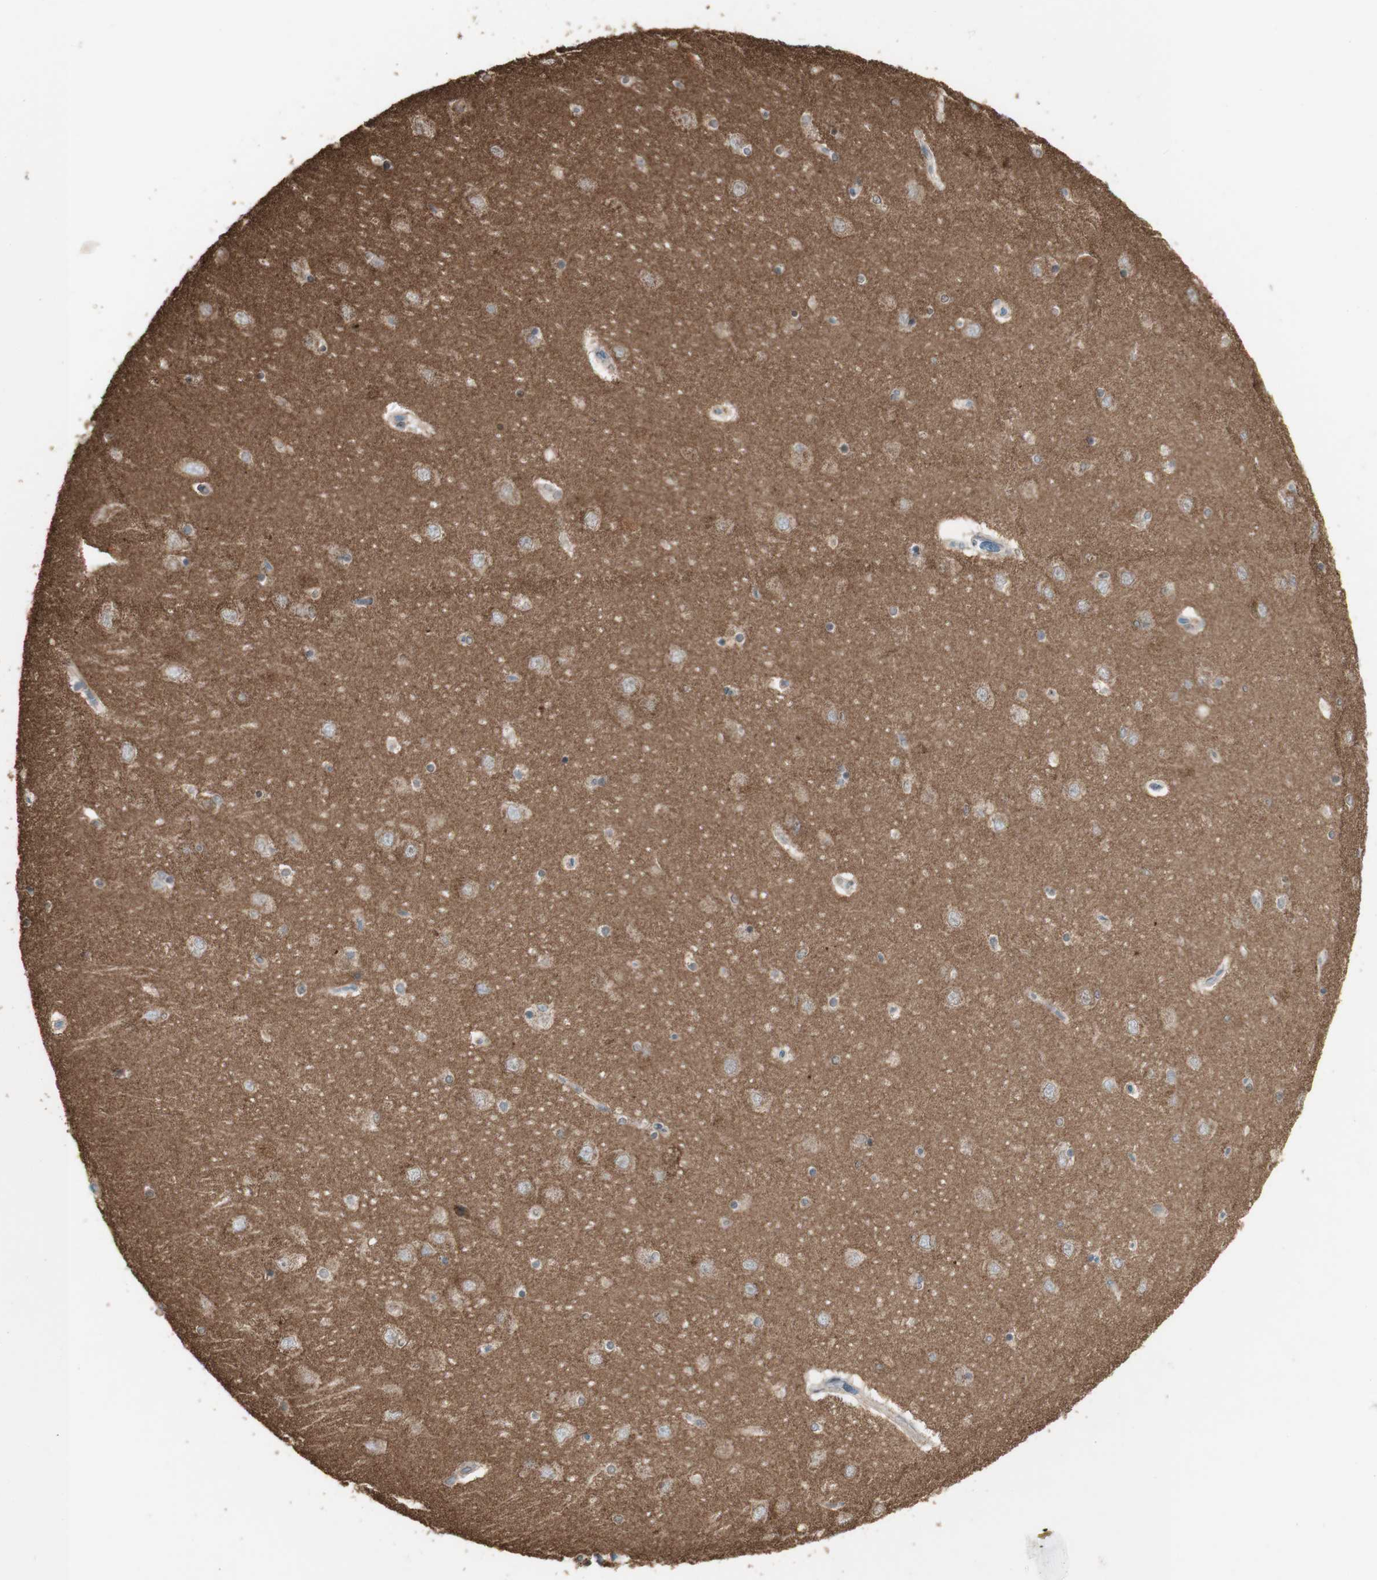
{"staining": {"intensity": "negative", "quantity": "none", "location": "none"}, "tissue": "hippocampus", "cell_type": "Glial cells", "image_type": "normal", "snomed": [{"axis": "morphology", "description": "Normal tissue, NOS"}, {"axis": "topography", "description": "Hippocampus"}], "caption": "This is an IHC photomicrograph of unremarkable hippocampus. There is no expression in glial cells.", "gene": "ATP6V1E1", "patient": {"sex": "female", "age": 54}}